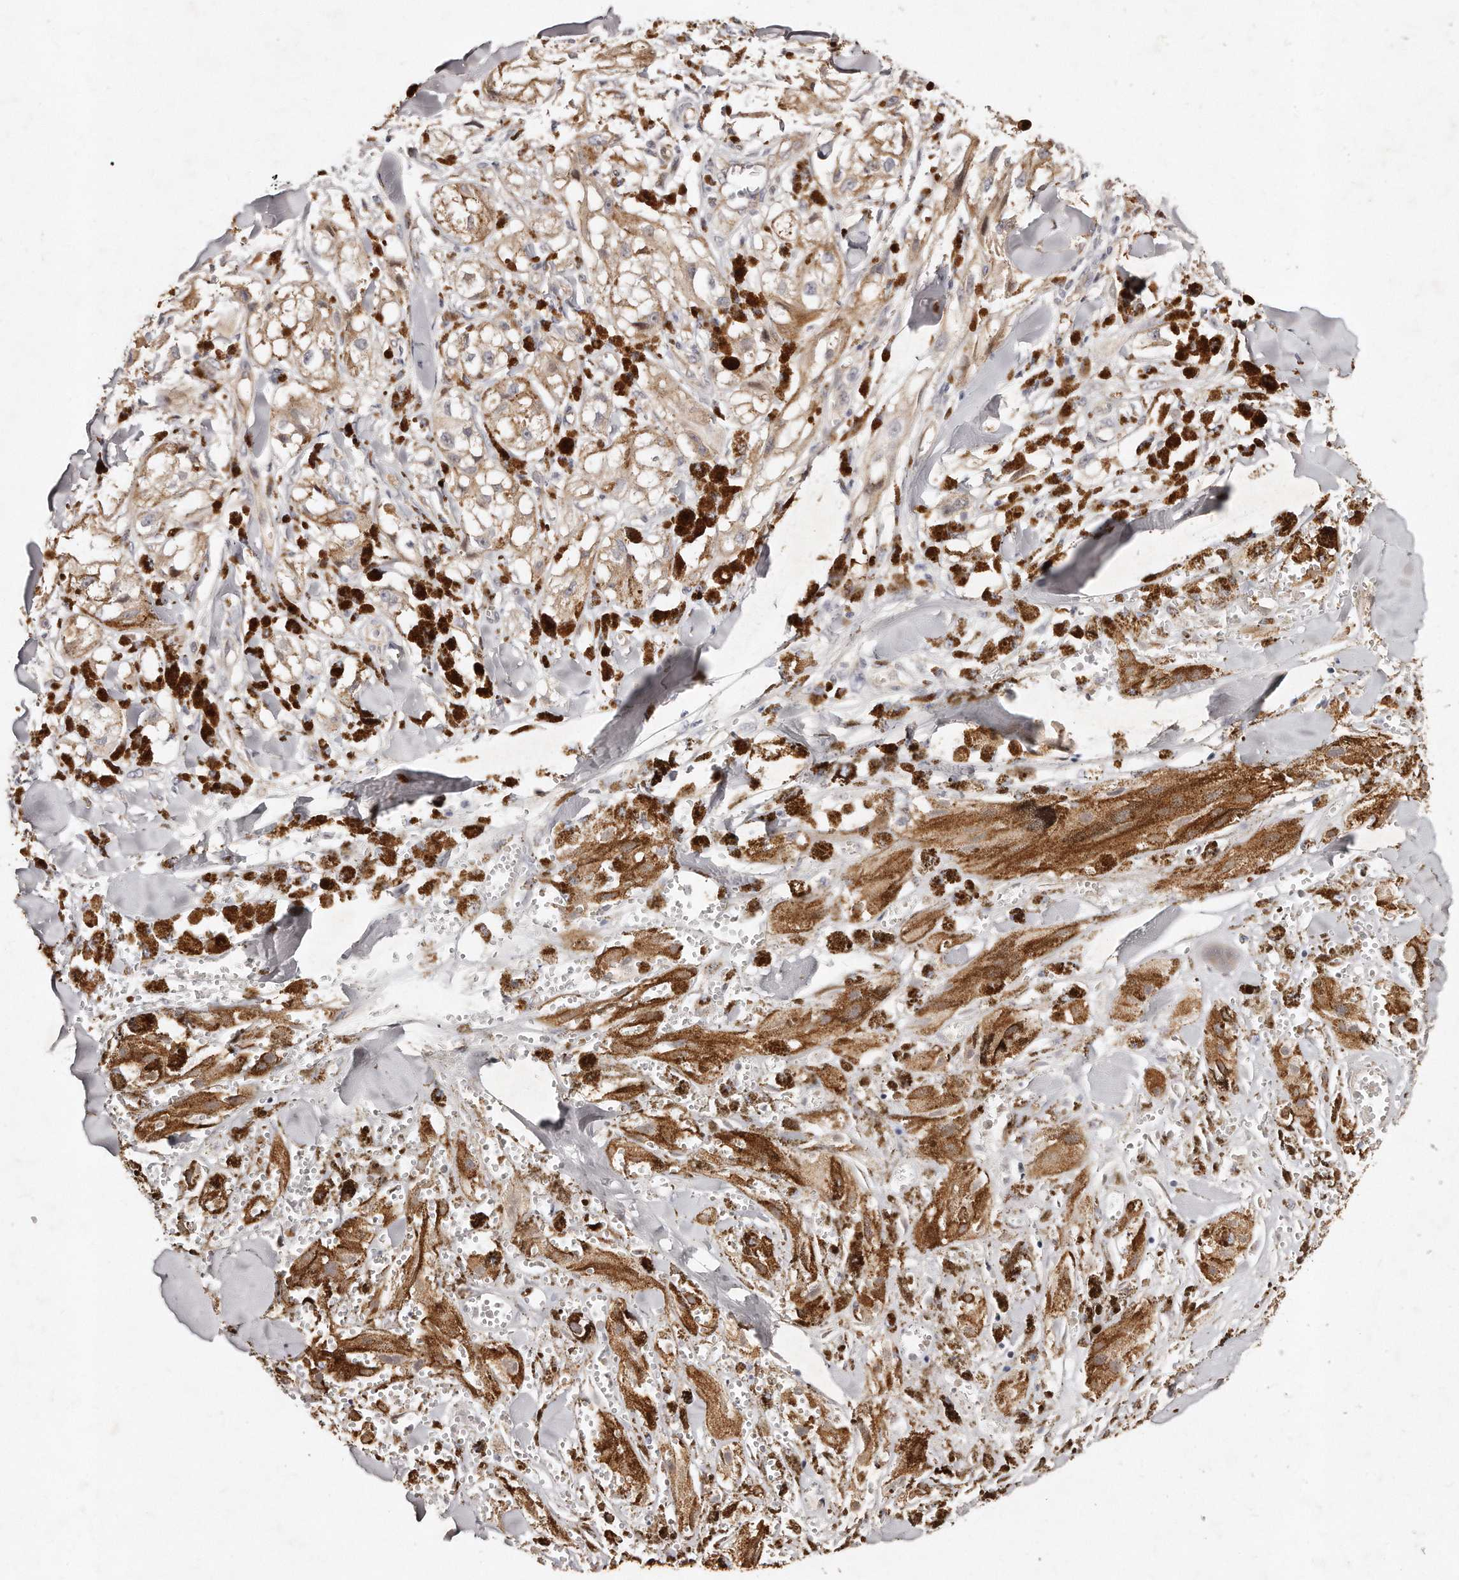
{"staining": {"intensity": "moderate", "quantity": ">75%", "location": "cytoplasmic/membranous"}, "tissue": "melanoma", "cell_type": "Tumor cells", "image_type": "cancer", "snomed": [{"axis": "morphology", "description": "Malignant melanoma, NOS"}, {"axis": "topography", "description": "Skin"}], "caption": "Melanoma tissue shows moderate cytoplasmic/membranous staining in about >75% of tumor cells, visualized by immunohistochemistry. (Brightfield microscopy of DAB IHC at high magnification).", "gene": "CASZ1", "patient": {"sex": "male", "age": 88}}